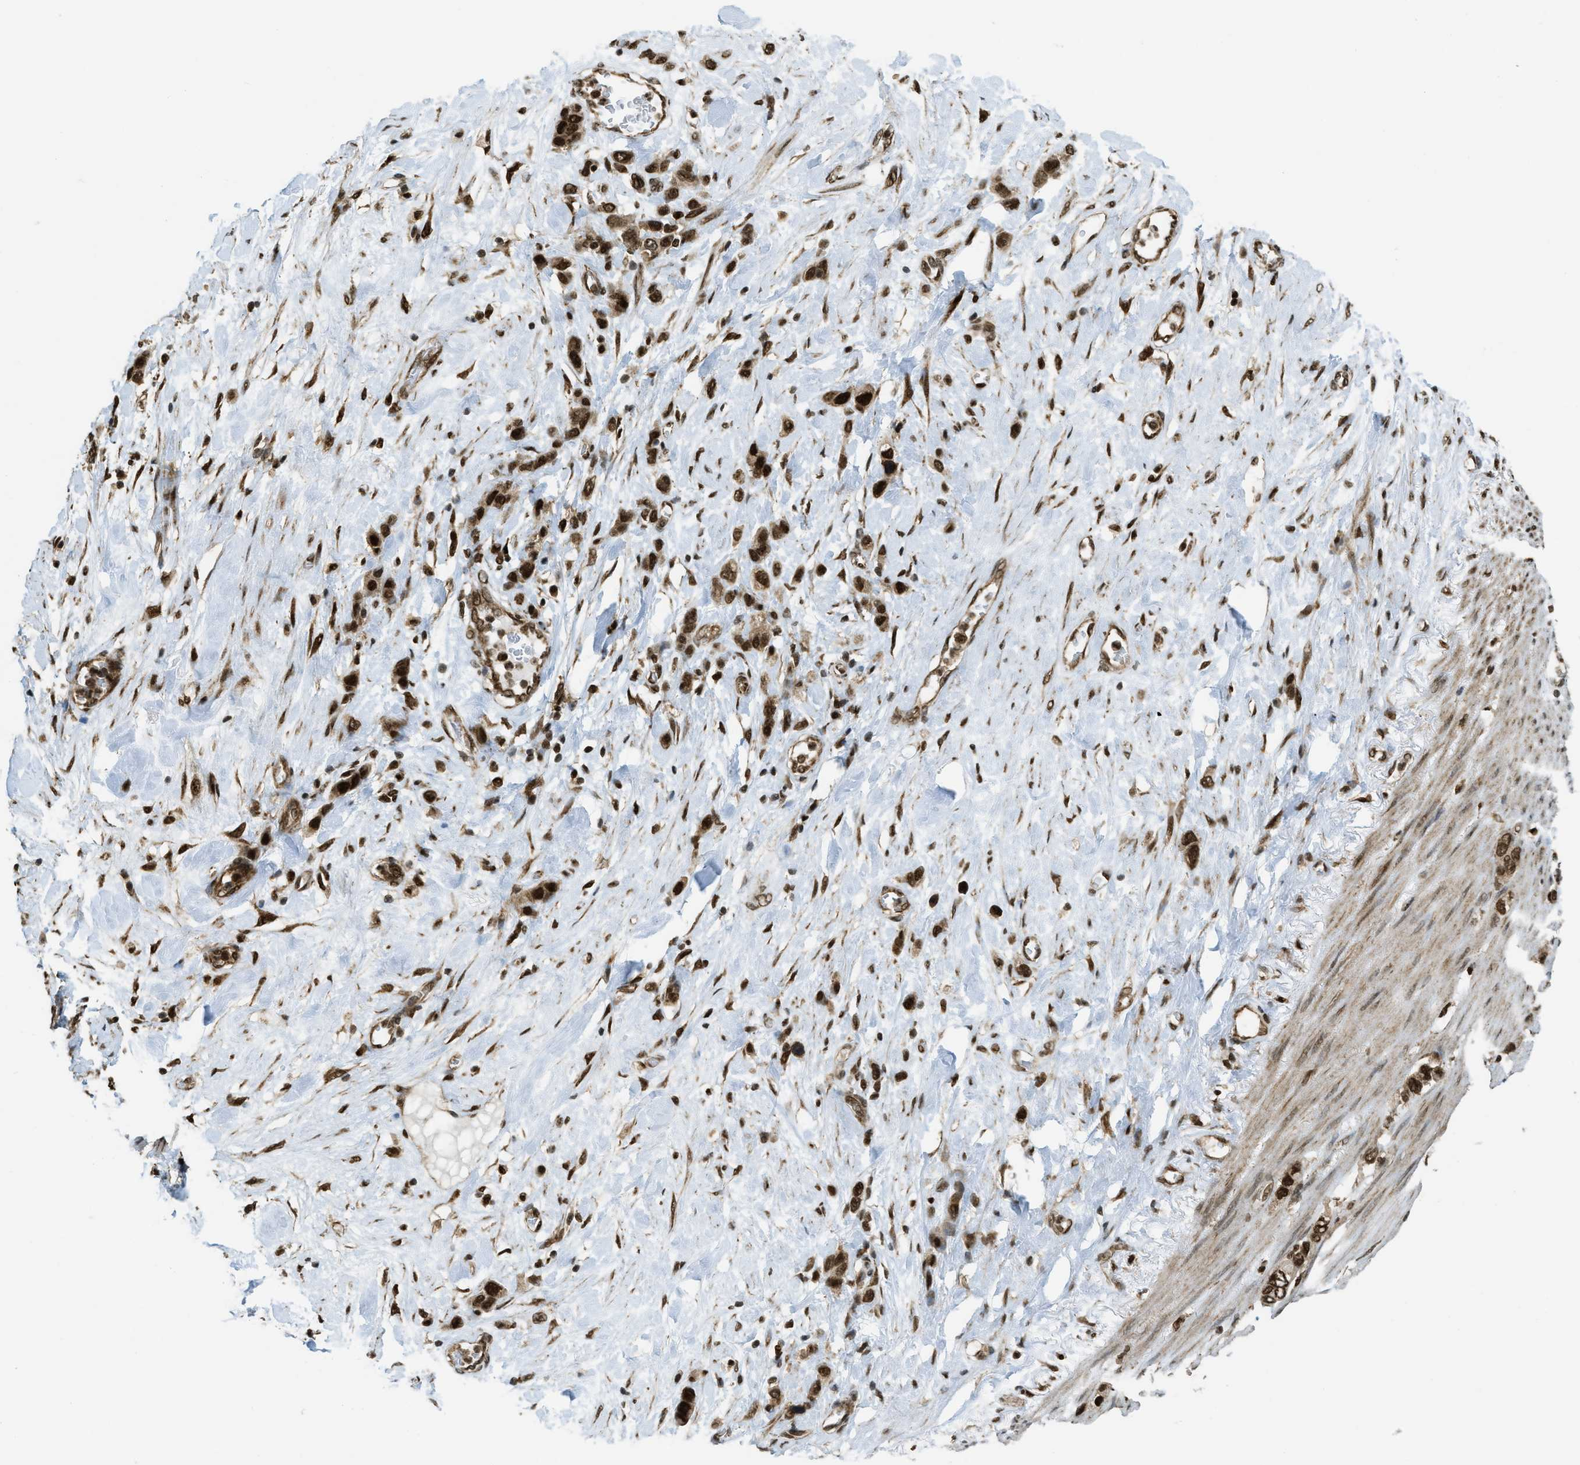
{"staining": {"intensity": "strong", "quantity": ">75%", "location": "nuclear"}, "tissue": "stomach cancer", "cell_type": "Tumor cells", "image_type": "cancer", "snomed": [{"axis": "morphology", "description": "Adenocarcinoma, NOS"}, {"axis": "morphology", "description": "Adenocarcinoma, High grade"}, {"axis": "topography", "description": "Stomach, upper"}, {"axis": "topography", "description": "Stomach, lower"}], "caption": "Protein staining of stomach cancer tissue demonstrates strong nuclear positivity in about >75% of tumor cells. The staining was performed using DAB (3,3'-diaminobenzidine) to visualize the protein expression in brown, while the nuclei were stained in blue with hematoxylin (Magnification: 20x).", "gene": "TNPO1", "patient": {"sex": "female", "age": 65}}